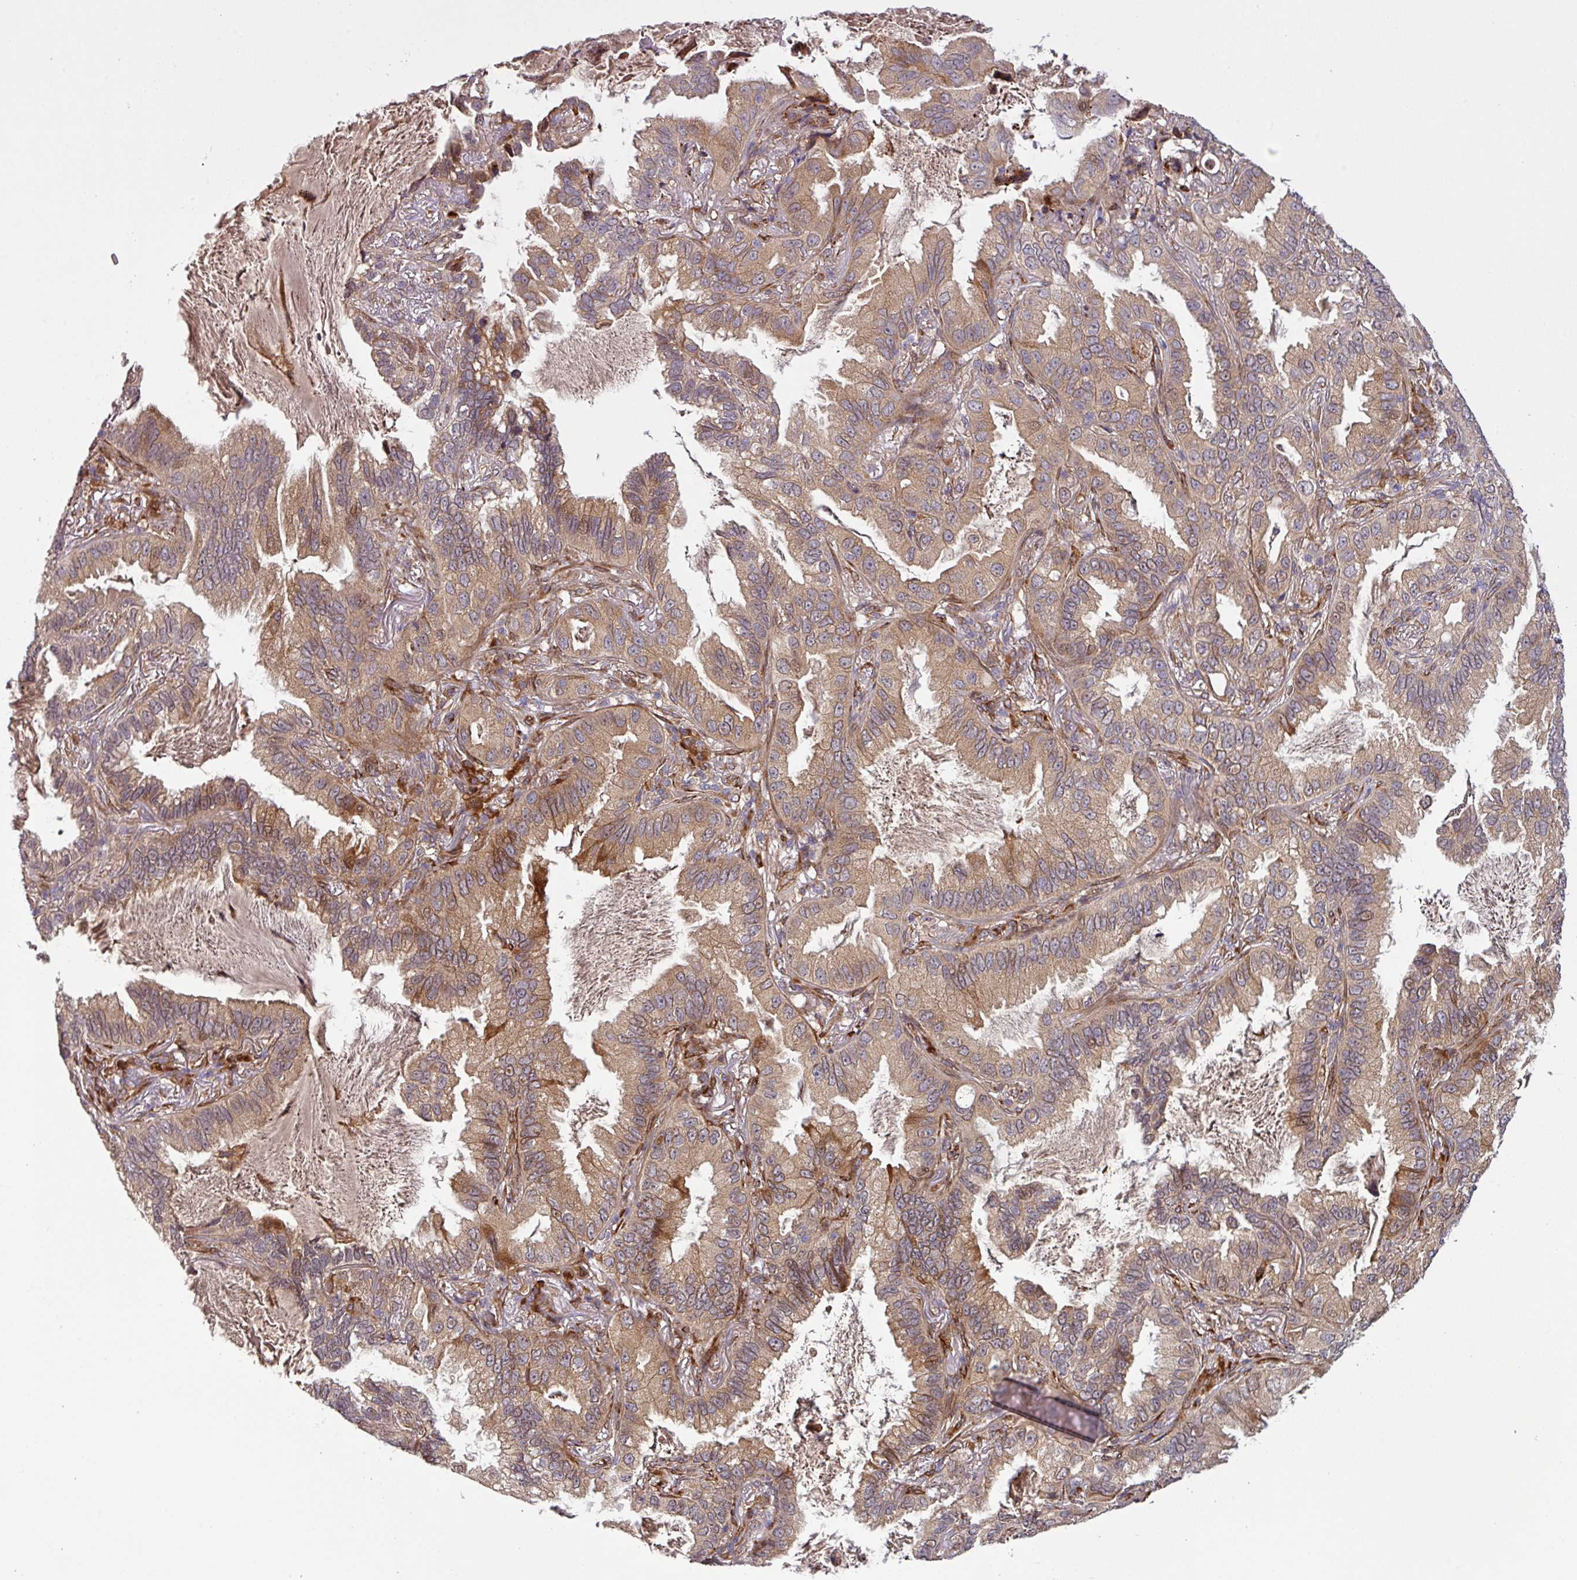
{"staining": {"intensity": "moderate", "quantity": ">75%", "location": "cytoplasmic/membranous"}, "tissue": "lung cancer", "cell_type": "Tumor cells", "image_type": "cancer", "snomed": [{"axis": "morphology", "description": "Adenocarcinoma, NOS"}, {"axis": "topography", "description": "Lung"}], "caption": "Tumor cells demonstrate medium levels of moderate cytoplasmic/membranous staining in approximately >75% of cells in human adenocarcinoma (lung).", "gene": "ART1", "patient": {"sex": "female", "age": 69}}